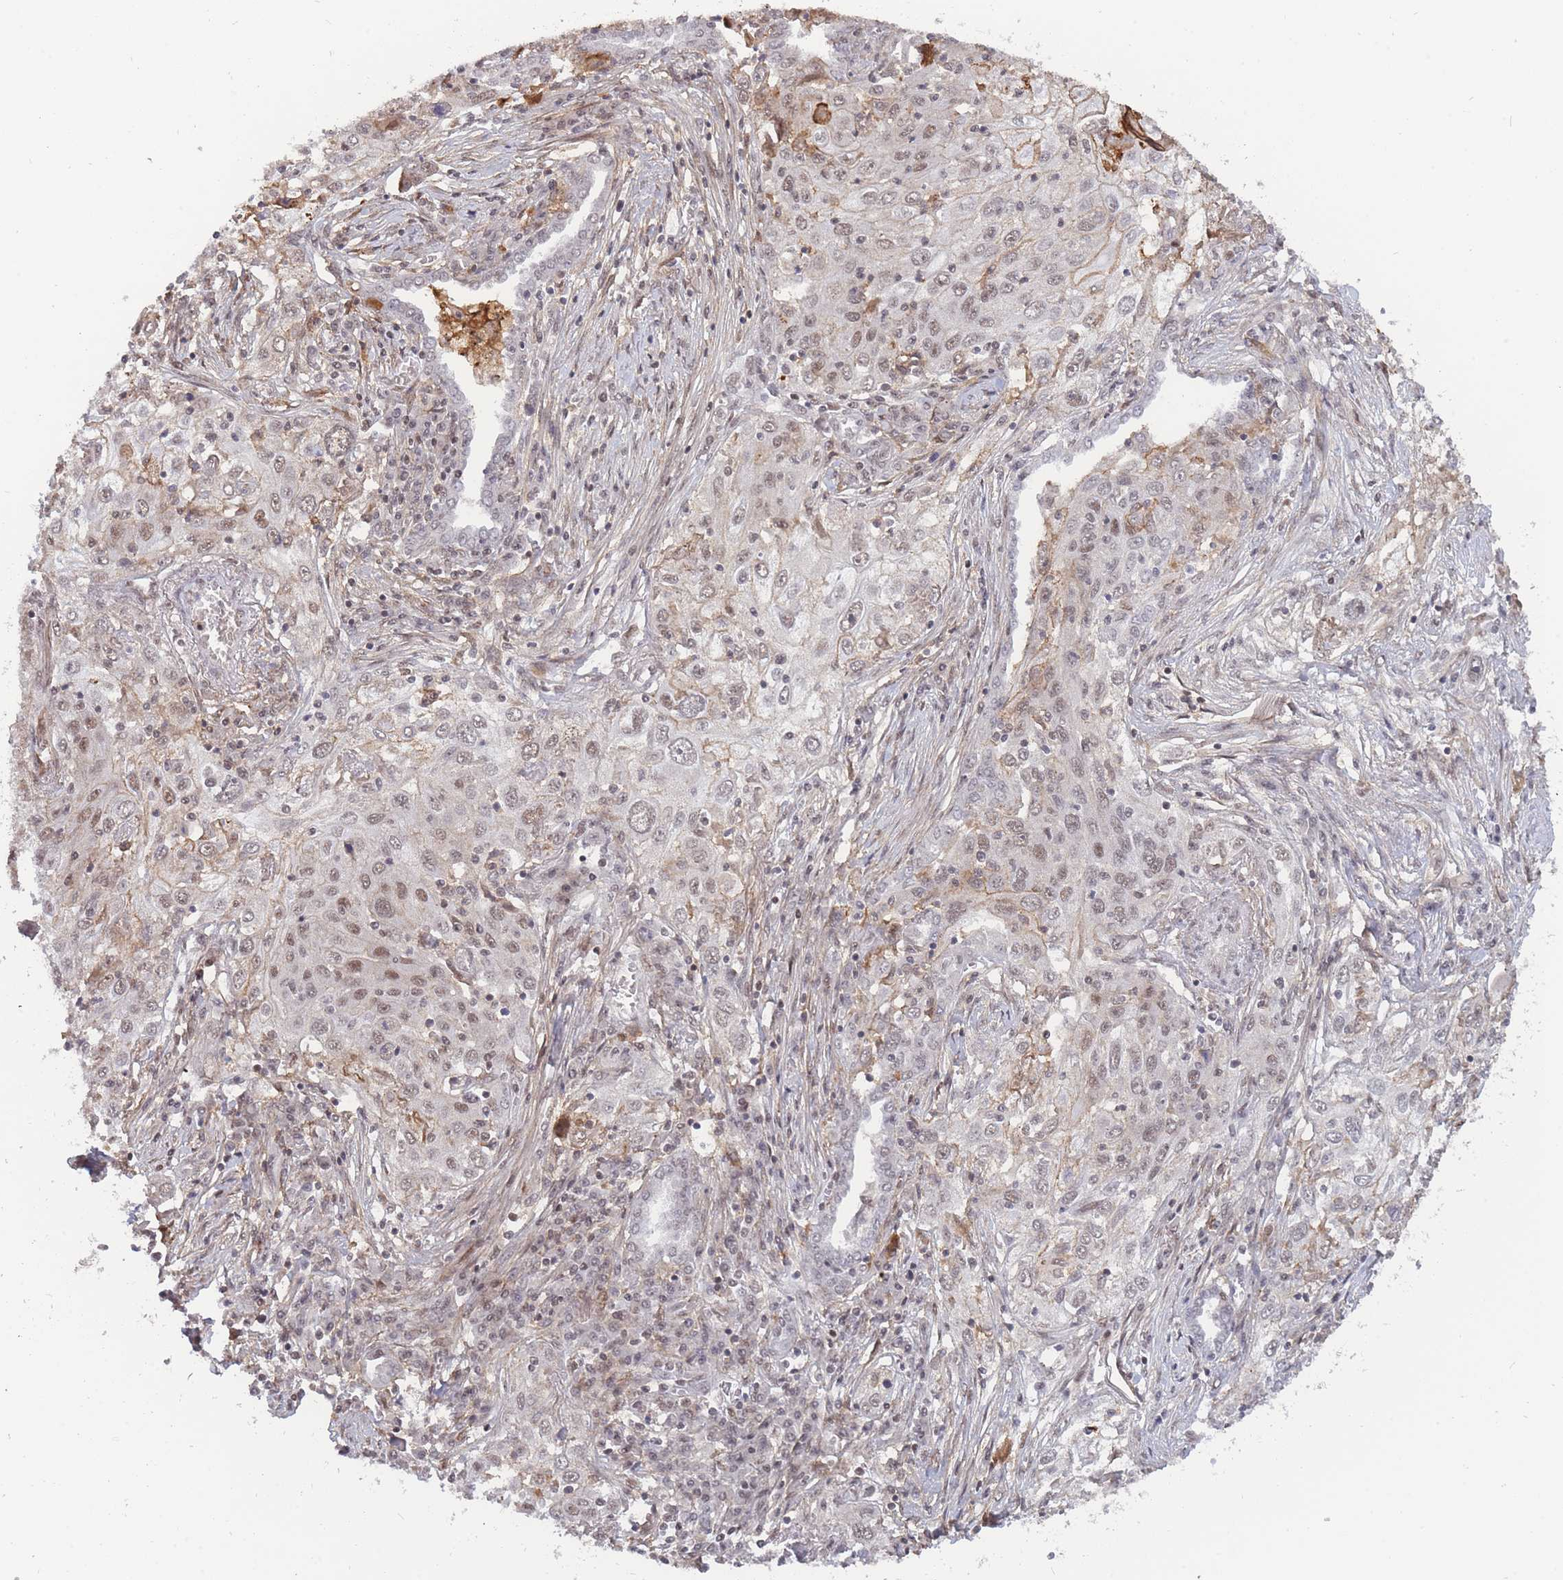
{"staining": {"intensity": "weak", "quantity": ">75%", "location": "cytoplasmic/membranous,nuclear"}, "tissue": "lung cancer", "cell_type": "Tumor cells", "image_type": "cancer", "snomed": [{"axis": "morphology", "description": "Squamous cell carcinoma, NOS"}, {"axis": "topography", "description": "Lung"}], "caption": "This histopathology image shows immunohistochemistry staining of squamous cell carcinoma (lung), with low weak cytoplasmic/membranous and nuclear positivity in approximately >75% of tumor cells.", "gene": "BOD1L1", "patient": {"sex": "female", "age": 69}}